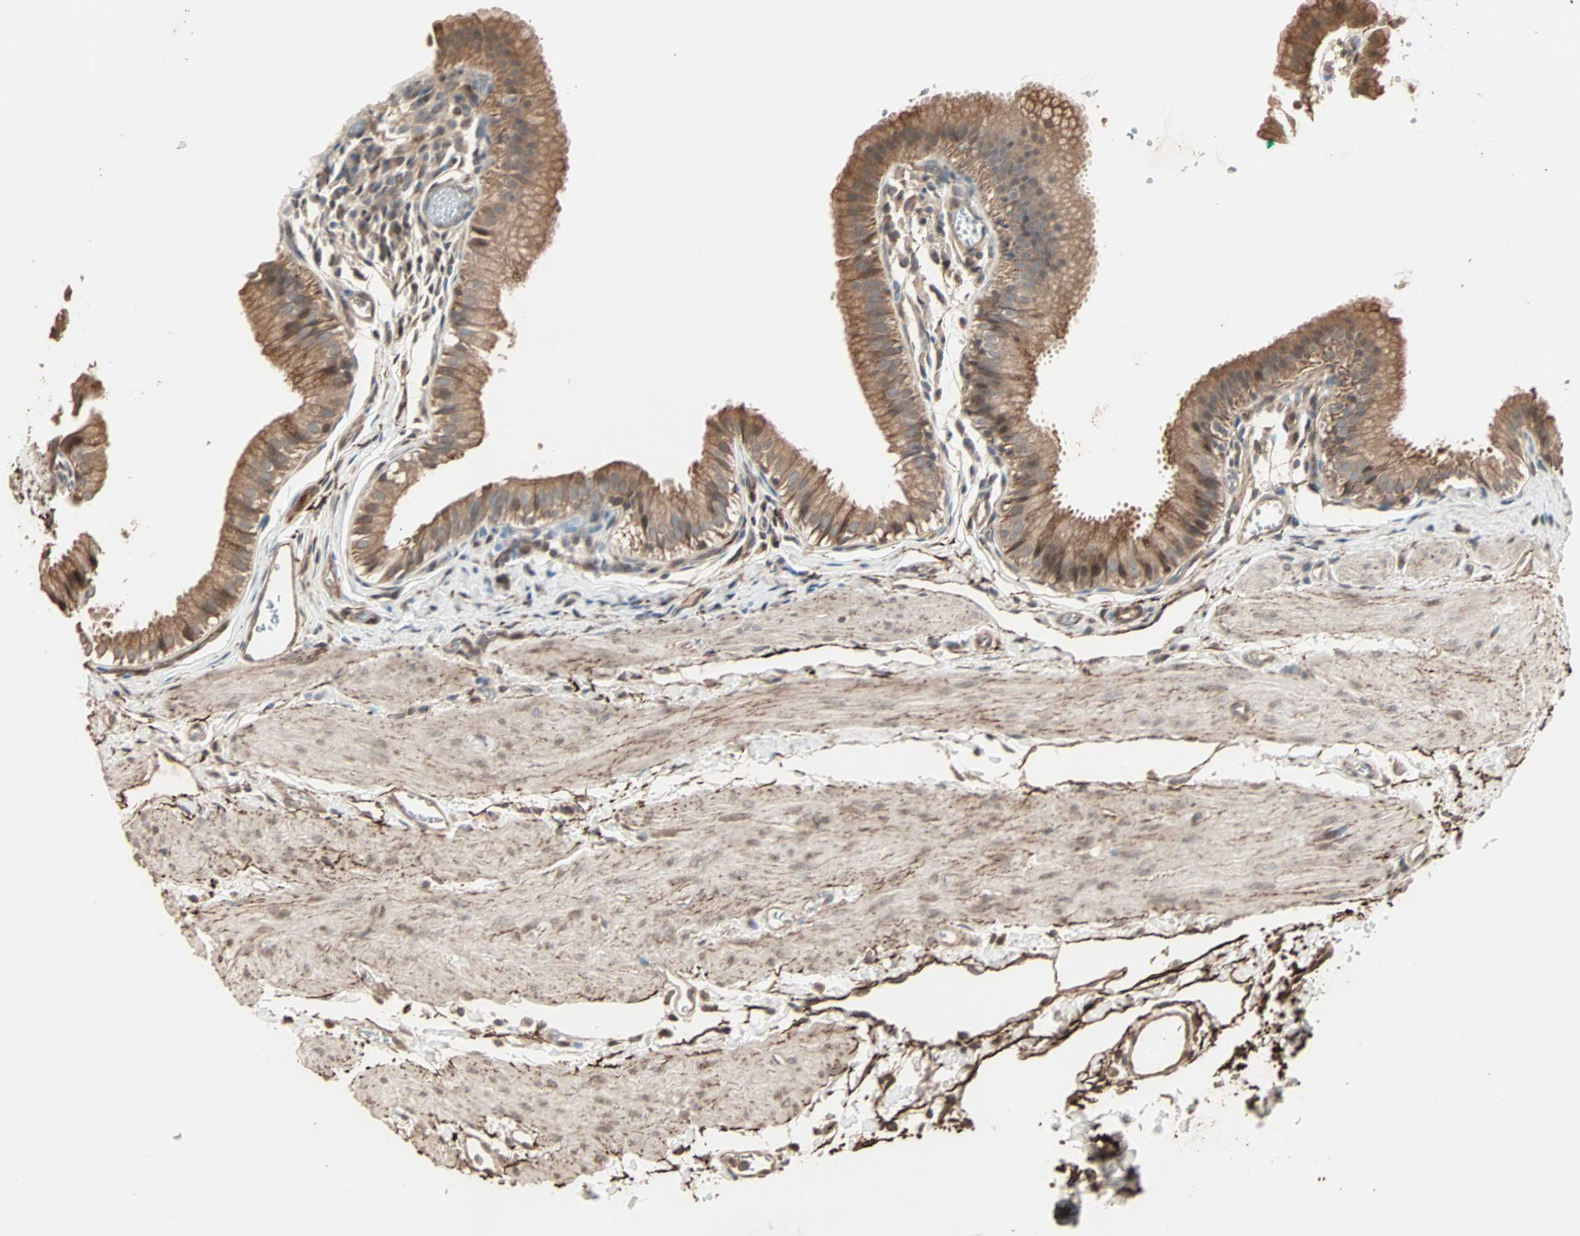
{"staining": {"intensity": "moderate", "quantity": ">75%", "location": "cytoplasmic/membranous"}, "tissue": "gallbladder", "cell_type": "Glandular cells", "image_type": "normal", "snomed": [{"axis": "morphology", "description": "Normal tissue, NOS"}, {"axis": "topography", "description": "Gallbladder"}], "caption": "Immunohistochemical staining of unremarkable human gallbladder demonstrates medium levels of moderate cytoplasmic/membranous positivity in approximately >75% of glandular cells.", "gene": "CALCRL", "patient": {"sex": "female", "age": 26}}